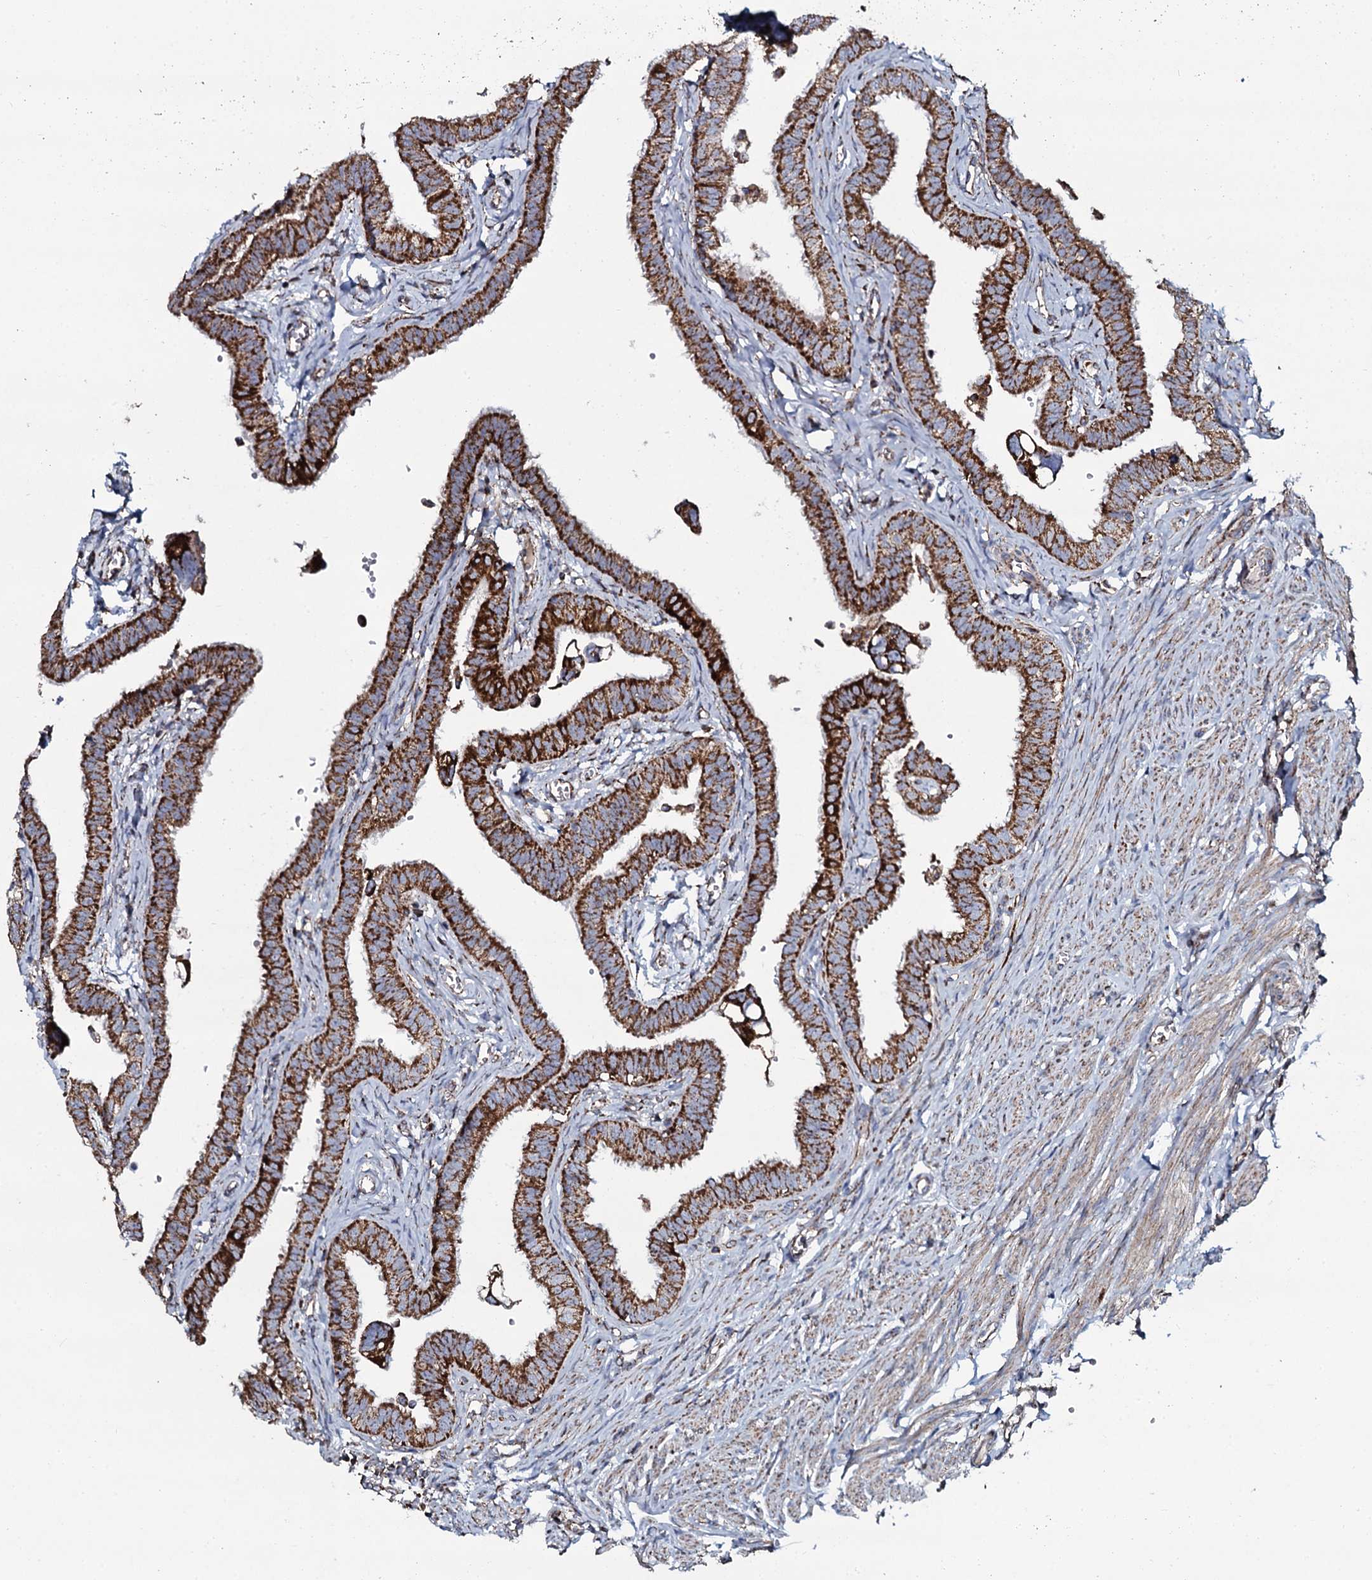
{"staining": {"intensity": "strong", "quantity": "25%-75%", "location": "cytoplasmic/membranous"}, "tissue": "fallopian tube", "cell_type": "Glandular cells", "image_type": "normal", "snomed": [{"axis": "morphology", "description": "Normal tissue, NOS"}, {"axis": "morphology", "description": "Carcinoma, NOS"}, {"axis": "topography", "description": "Fallopian tube"}, {"axis": "topography", "description": "Ovary"}], "caption": "DAB (3,3'-diaminobenzidine) immunohistochemical staining of unremarkable fallopian tube reveals strong cytoplasmic/membranous protein positivity in approximately 25%-75% of glandular cells.", "gene": "EVC2", "patient": {"sex": "female", "age": 59}}